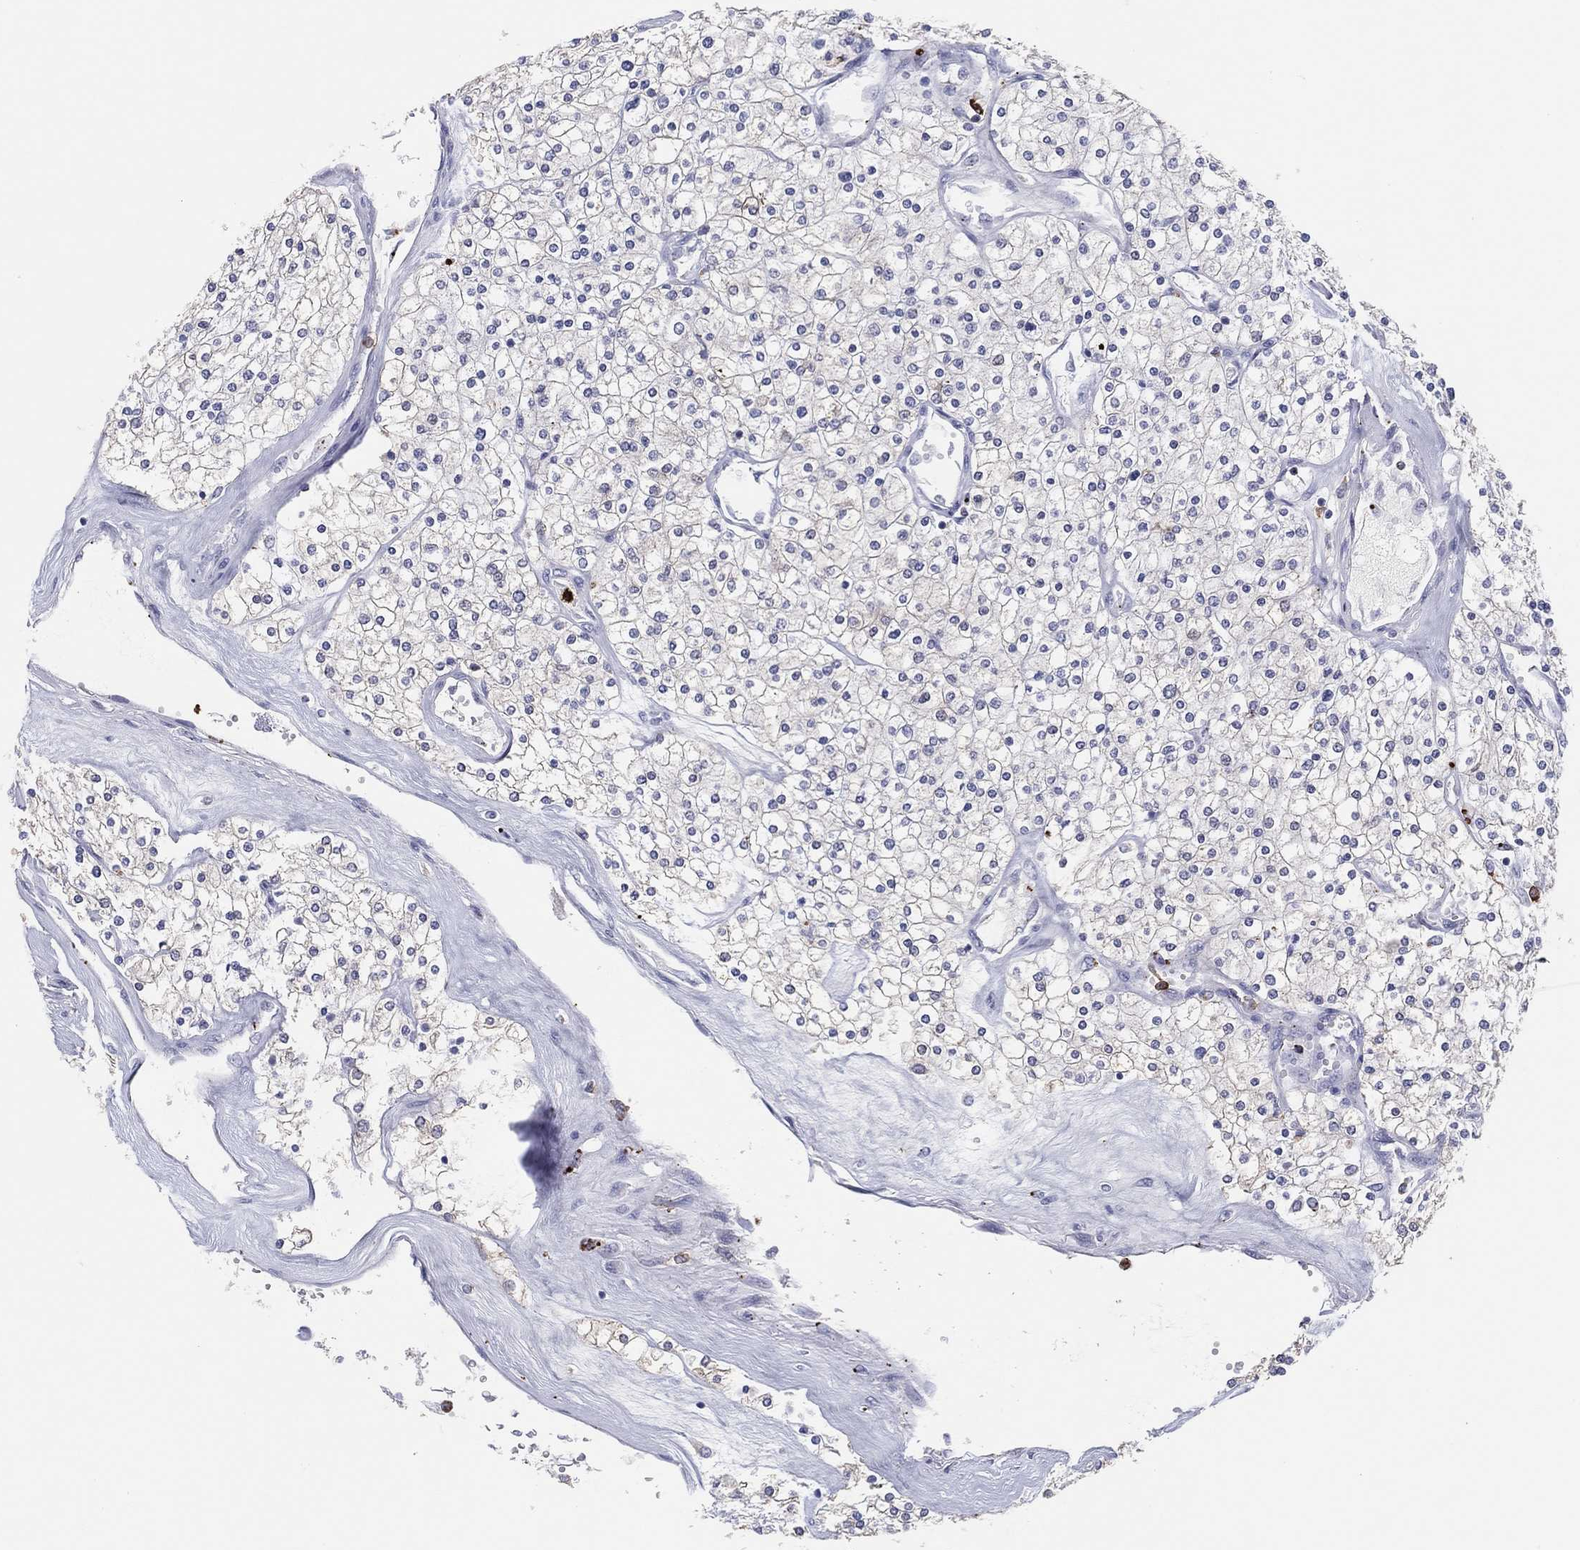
{"staining": {"intensity": "negative", "quantity": "none", "location": "none"}, "tissue": "renal cancer", "cell_type": "Tumor cells", "image_type": "cancer", "snomed": [{"axis": "morphology", "description": "Adenocarcinoma, NOS"}, {"axis": "topography", "description": "Kidney"}], "caption": "The photomicrograph demonstrates no staining of tumor cells in adenocarcinoma (renal).", "gene": "PLAC8", "patient": {"sex": "male", "age": 80}}